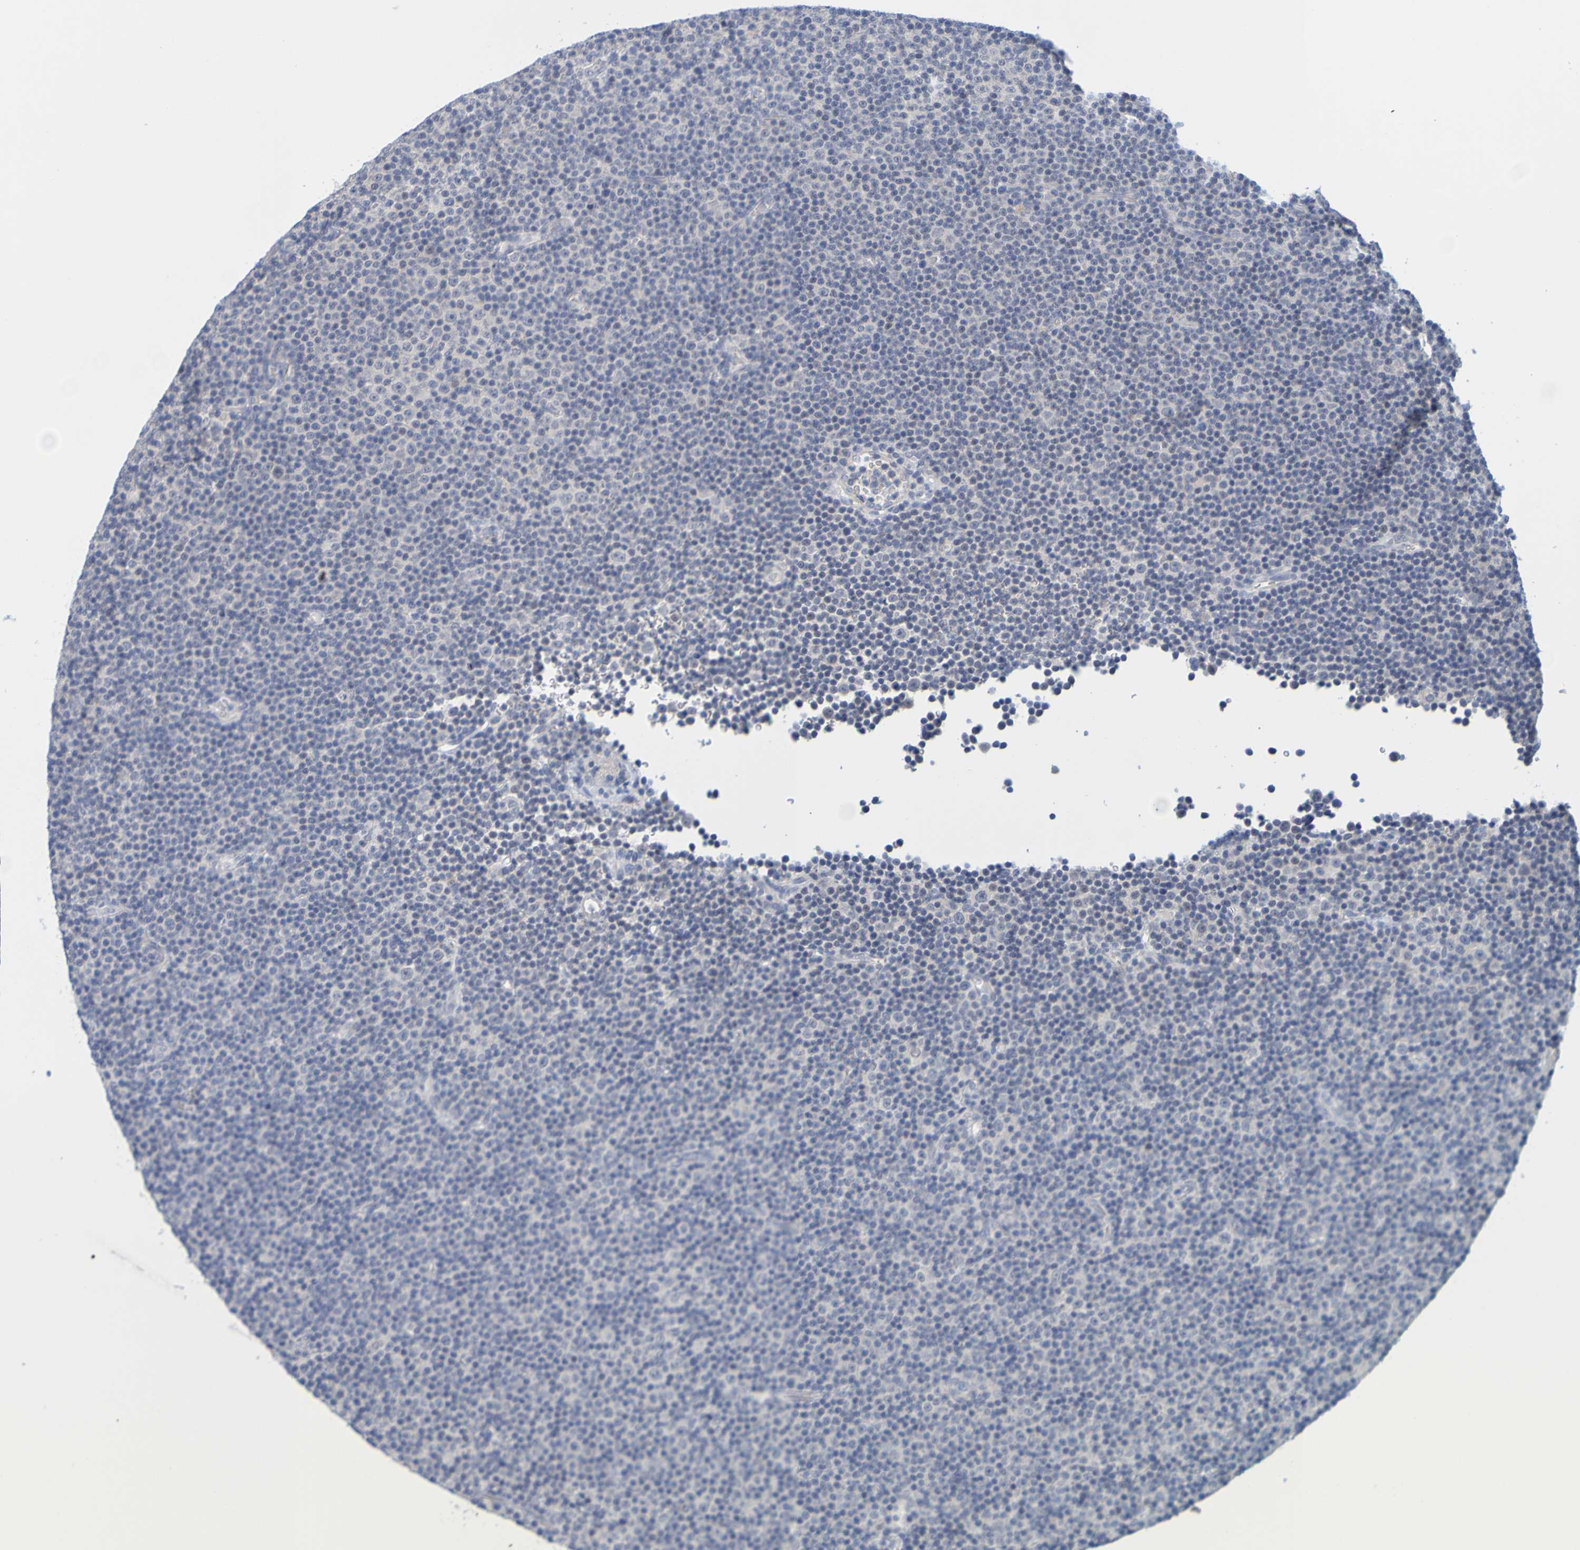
{"staining": {"intensity": "negative", "quantity": "none", "location": "none"}, "tissue": "lymphoma", "cell_type": "Tumor cells", "image_type": "cancer", "snomed": [{"axis": "morphology", "description": "Malignant lymphoma, non-Hodgkin's type, Low grade"}, {"axis": "topography", "description": "Lymph node"}], "caption": "The micrograph shows no significant expression in tumor cells of low-grade malignant lymphoma, non-Hodgkin's type.", "gene": "ENDOU", "patient": {"sex": "female", "age": 67}}